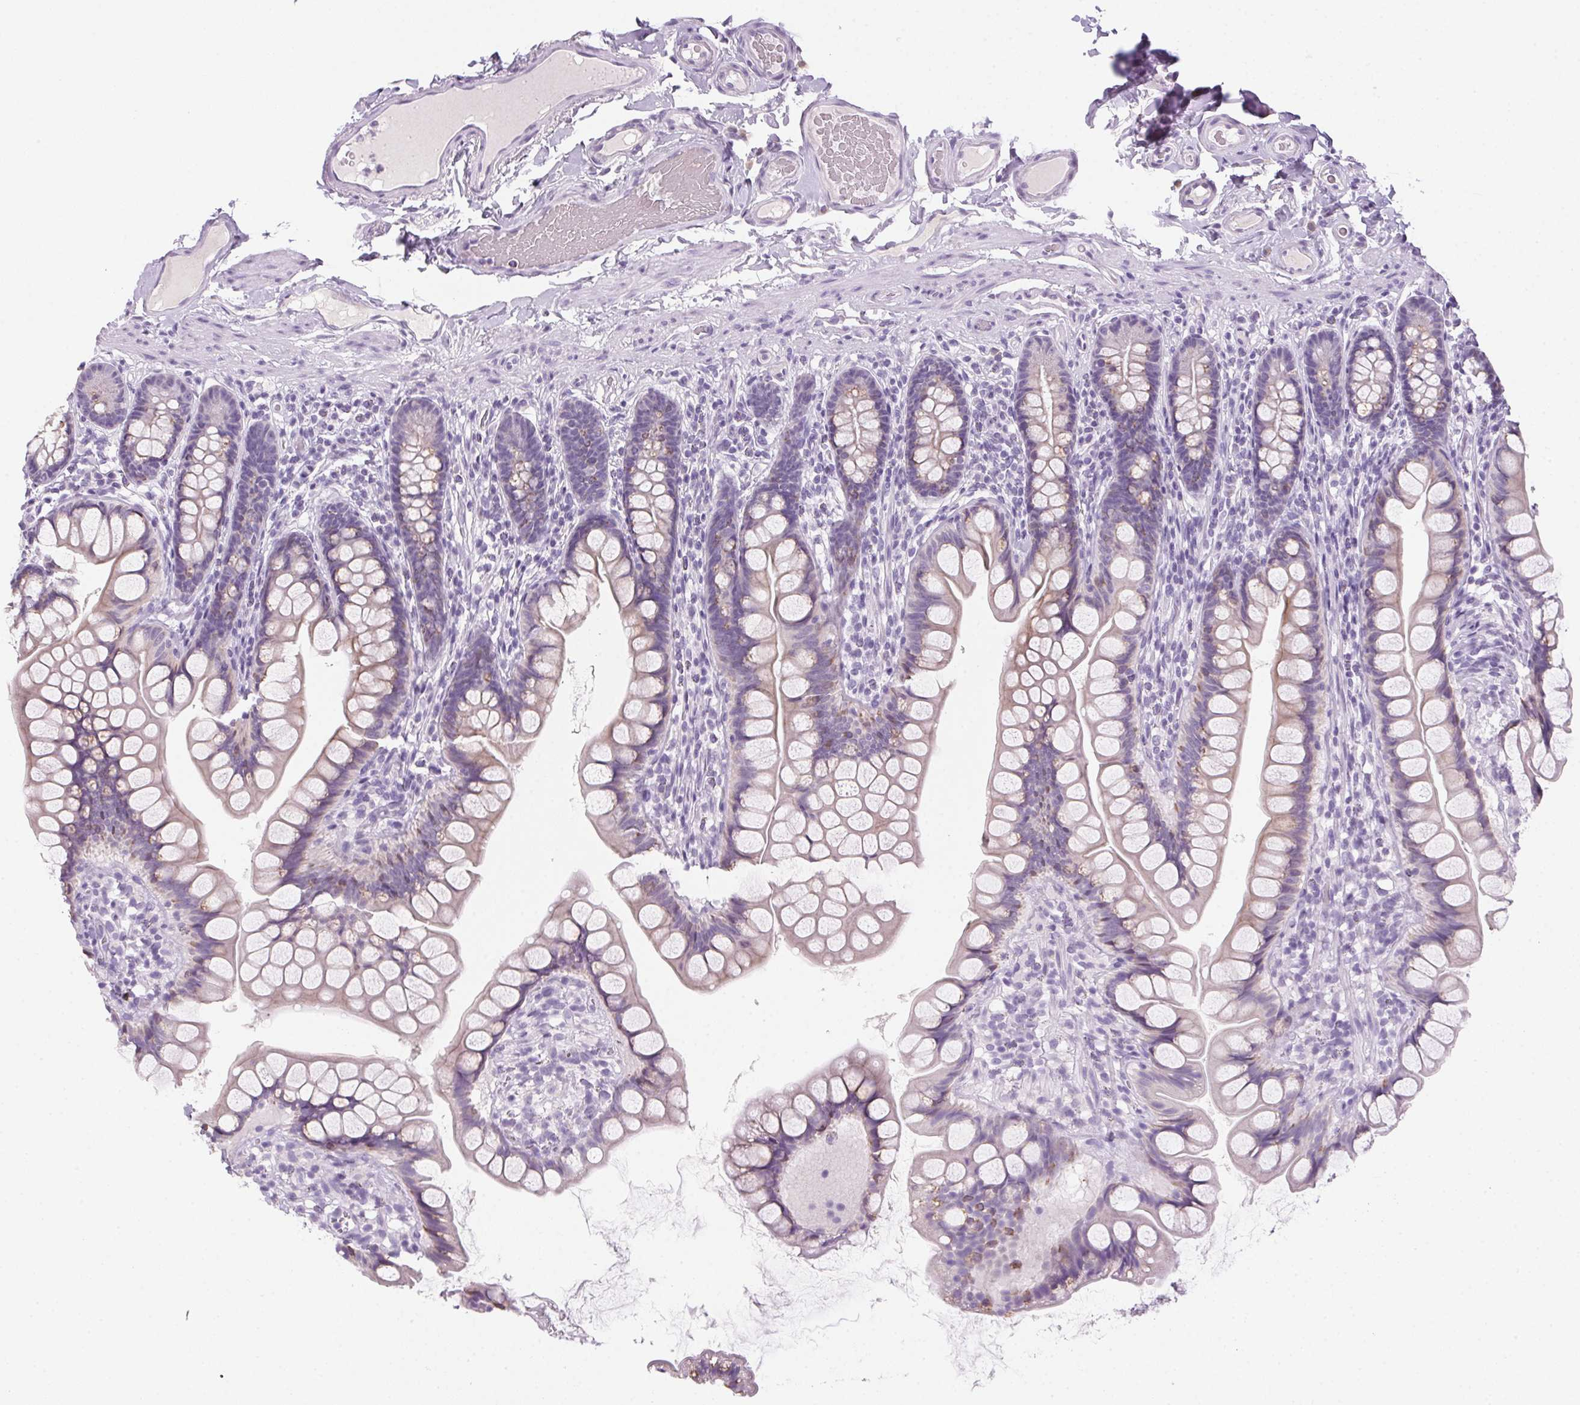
{"staining": {"intensity": "weak", "quantity": "<25%", "location": "cytoplasmic/membranous"}, "tissue": "small intestine", "cell_type": "Glandular cells", "image_type": "normal", "snomed": [{"axis": "morphology", "description": "Normal tissue, NOS"}, {"axis": "topography", "description": "Small intestine"}], "caption": "Histopathology image shows no protein expression in glandular cells of benign small intestine.", "gene": "POPDC2", "patient": {"sex": "male", "age": 70}}